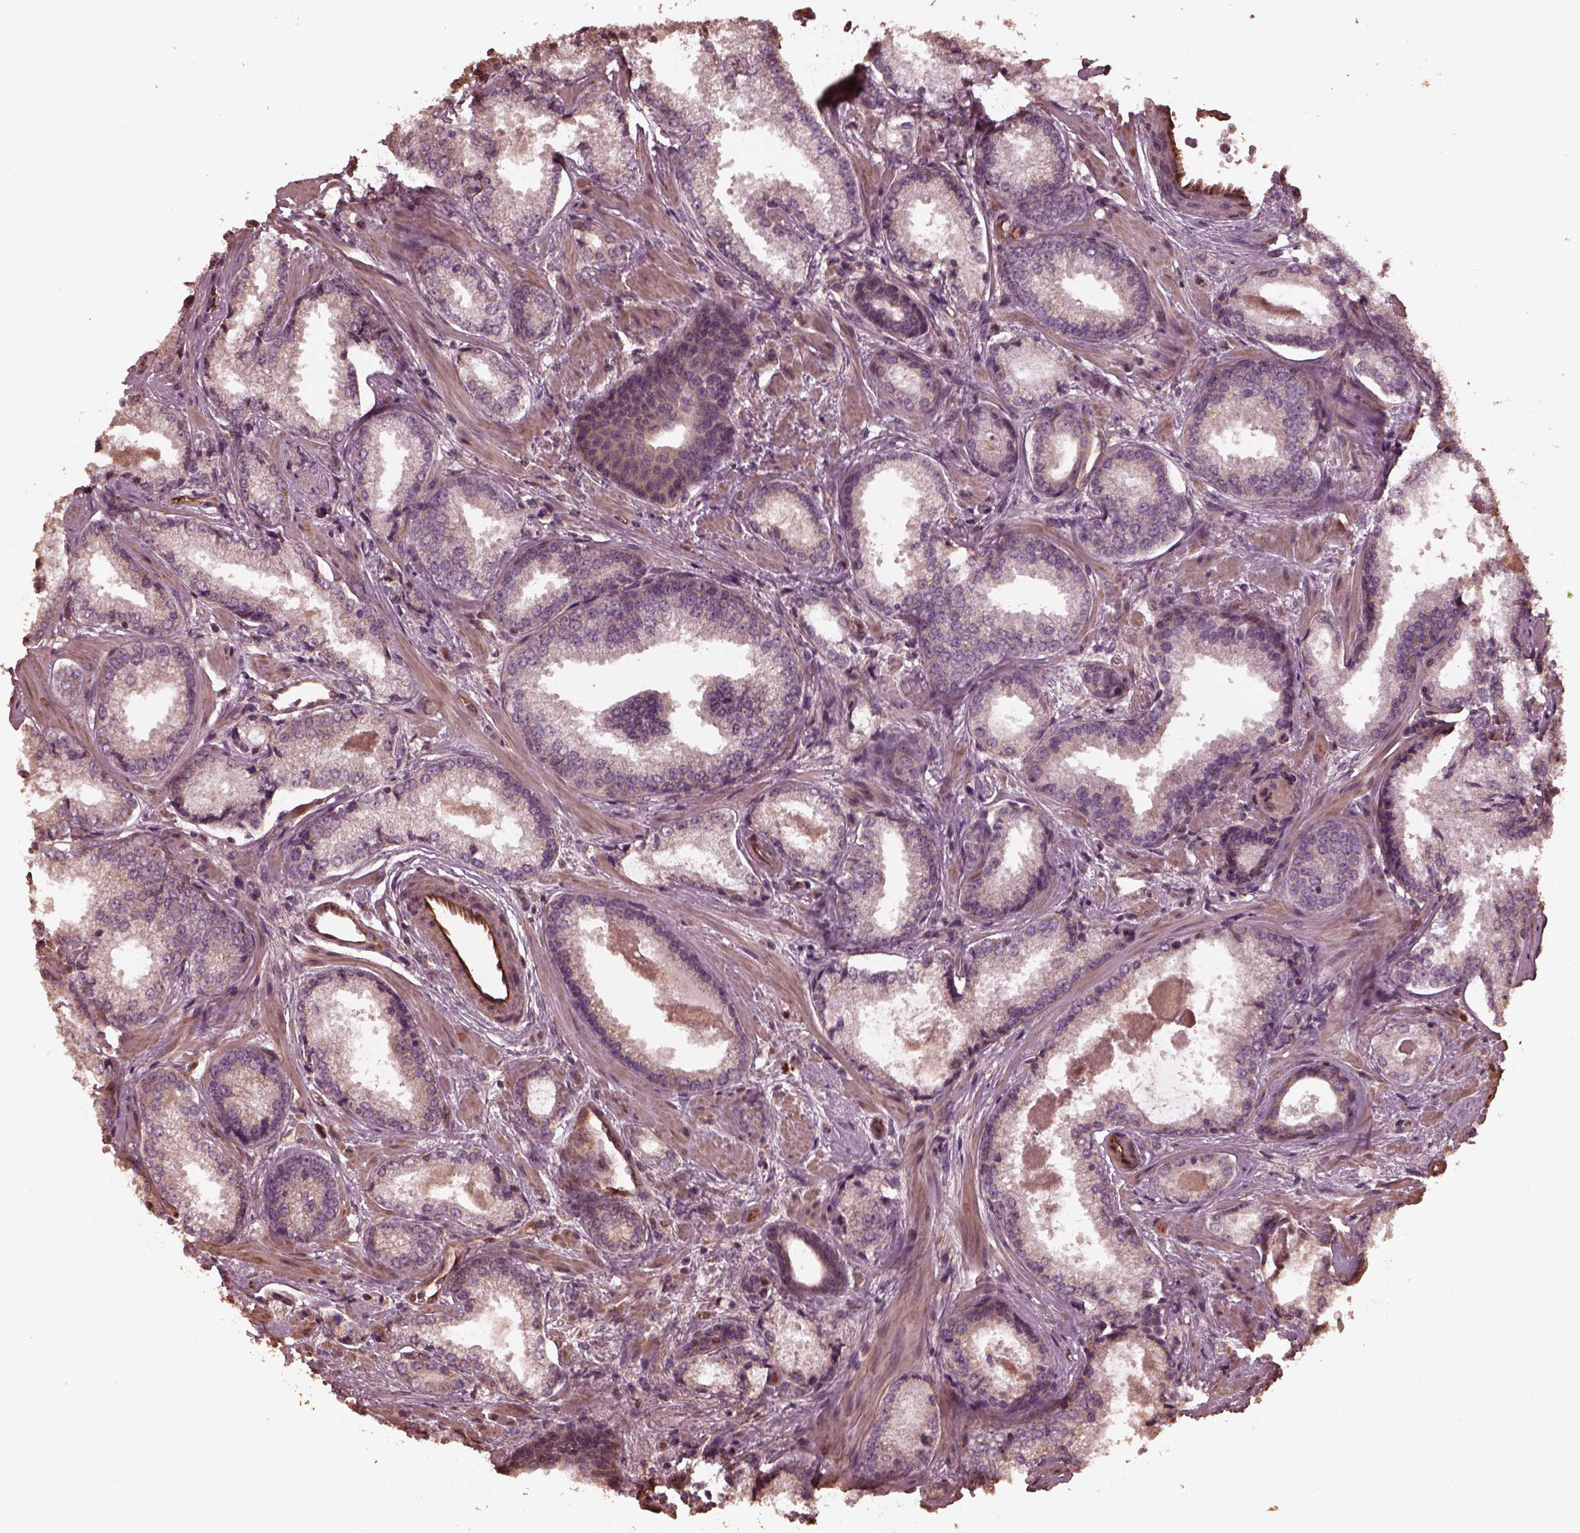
{"staining": {"intensity": "negative", "quantity": "none", "location": "none"}, "tissue": "prostate cancer", "cell_type": "Tumor cells", "image_type": "cancer", "snomed": [{"axis": "morphology", "description": "Adenocarcinoma, Low grade"}, {"axis": "topography", "description": "Prostate"}], "caption": "A high-resolution histopathology image shows IHC staining of prostate low-grade adenocarcinoma, which displays no significant expression in tumor cells.", "gene": "GTPBP1", "patient": {"sex": "male", "age": 56}}